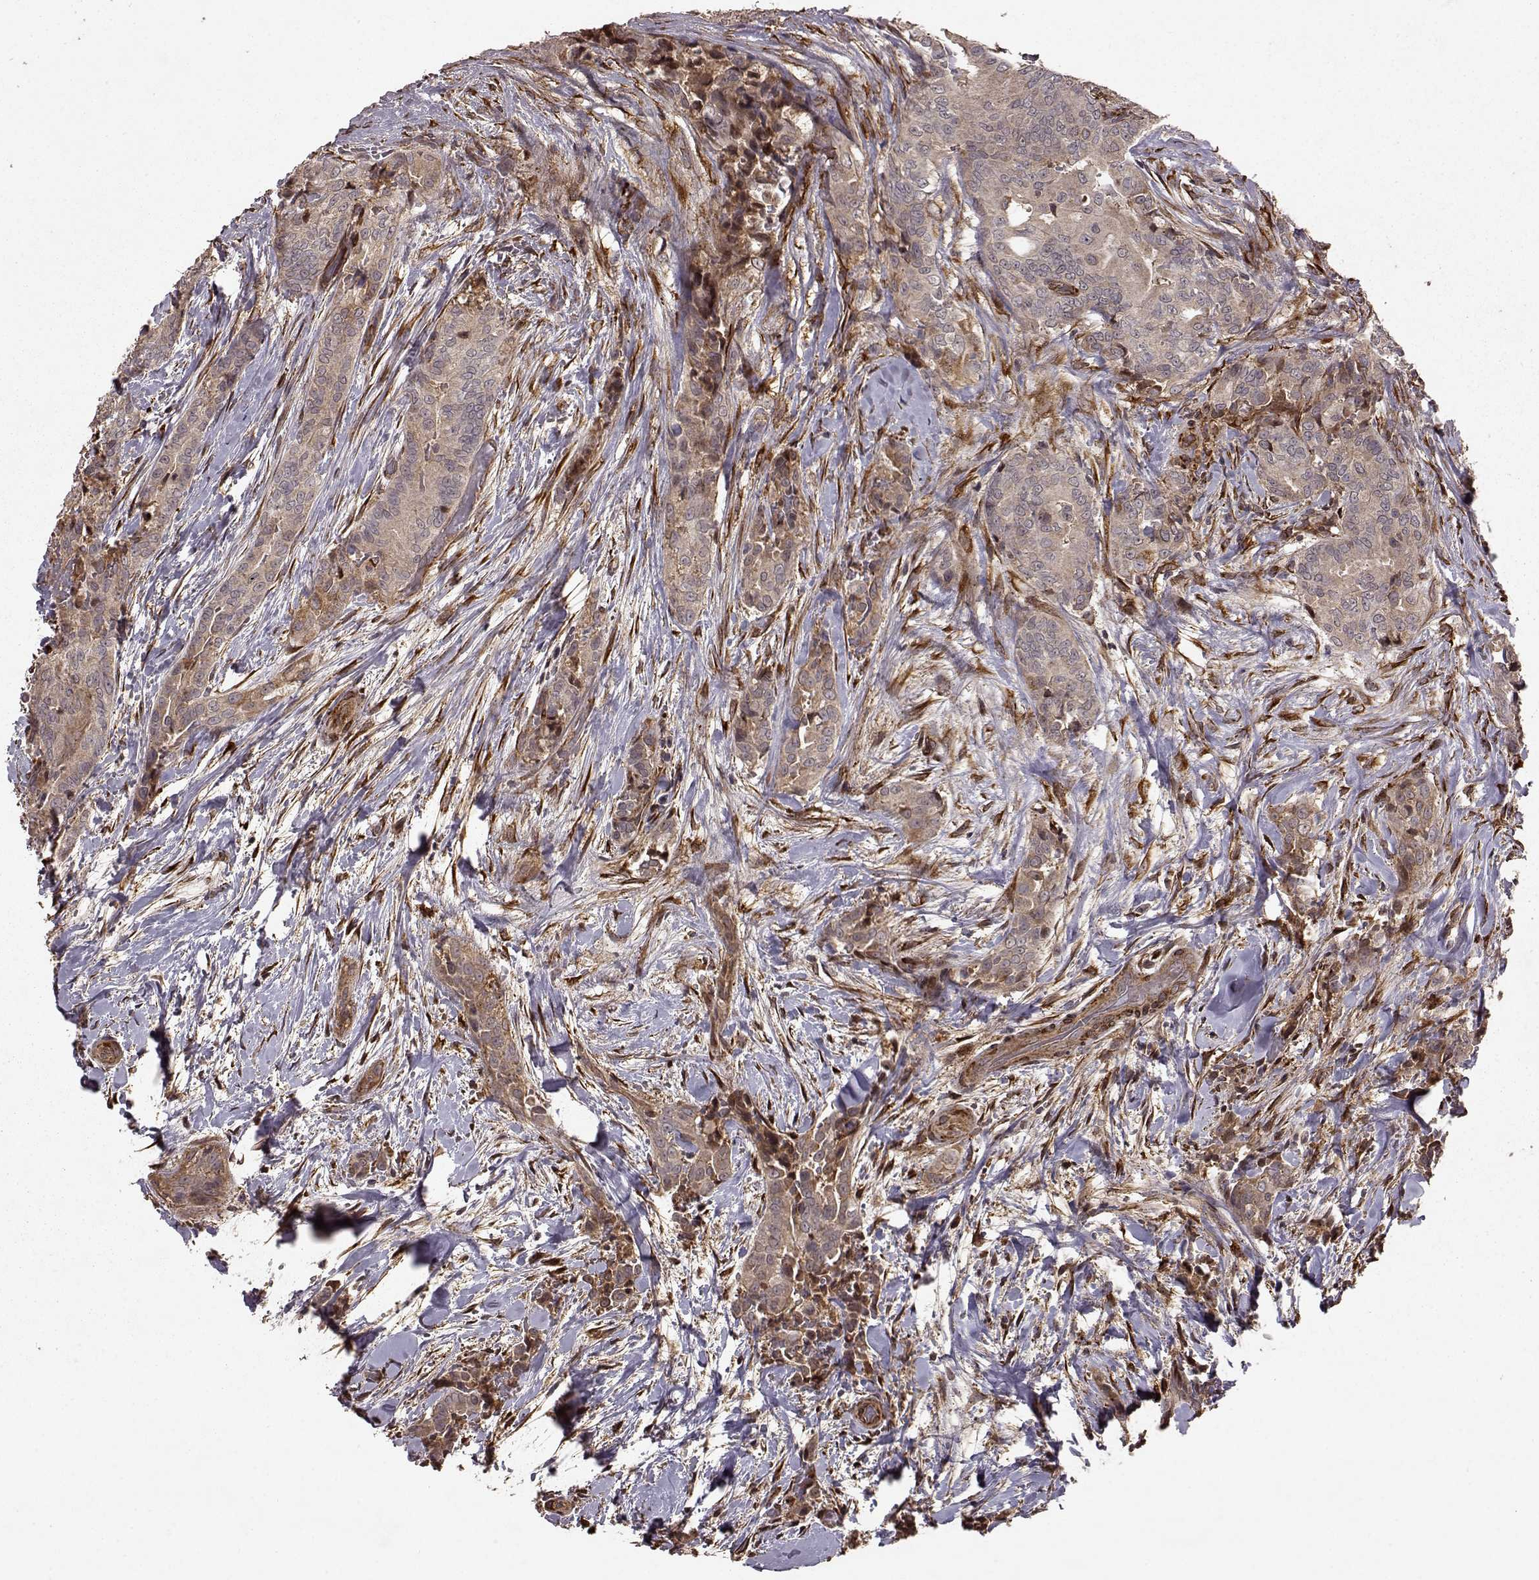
{"staining": {"intensity": "moderate", "quantity": "<25%", "location": "cytoplasmic/membranous"}, "tissue": "thyroid cancer", "cell_type": "Tumor cells", "image_type": "cancer", "snomed": [{"axis": "morphology", "description": "Papillary adenocarcinoma, NOS"}, {"axis": "topography", "description": "Thyroid gland"}], "caption": "This photomicrograph reveals IHC staining of papillary adenocarcinoma (thyroid), with low moderate cytoplasmic/membranous expression in about <25% of tumor cells.", "gene": "FSTL1", "patient": {"sex": "male", "age": 61}}